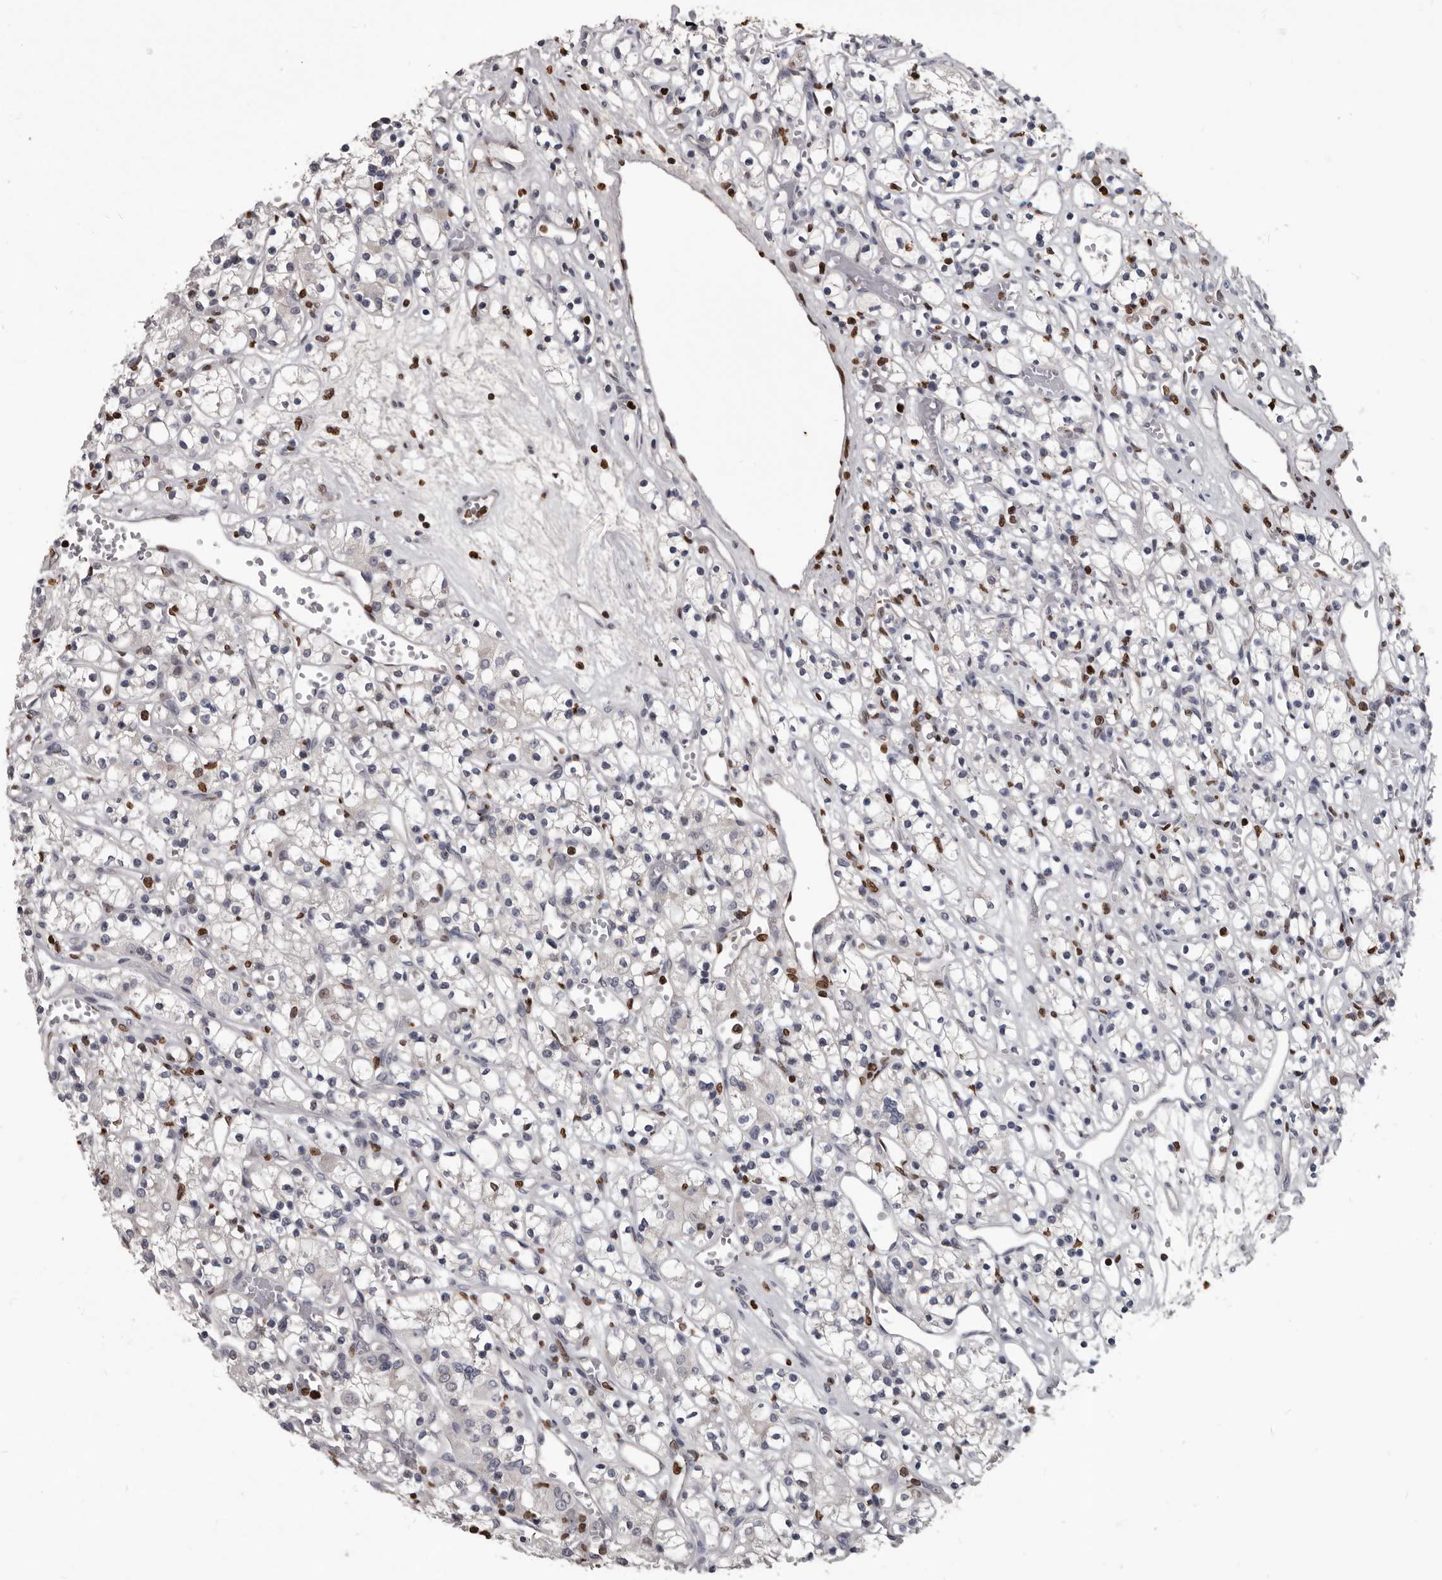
{"staining": {"intensity": "negative", "quantity": "none", "location": "none"}, "tissue": "renal cancer", "cell_type": "Tumor cells", "image_type": "cancer", "snomed": [{"axis": "morphology", "description": "Adenocarcinoma, NOS"}, {"axis": "topography", "description": "Kidney"}], "caption": "Protein analysis of renal adenocarcinoma demonstrates no significant expression in tumor cells.", "gene": "AHR", "patient": {"sex": "female", "age": 59}}